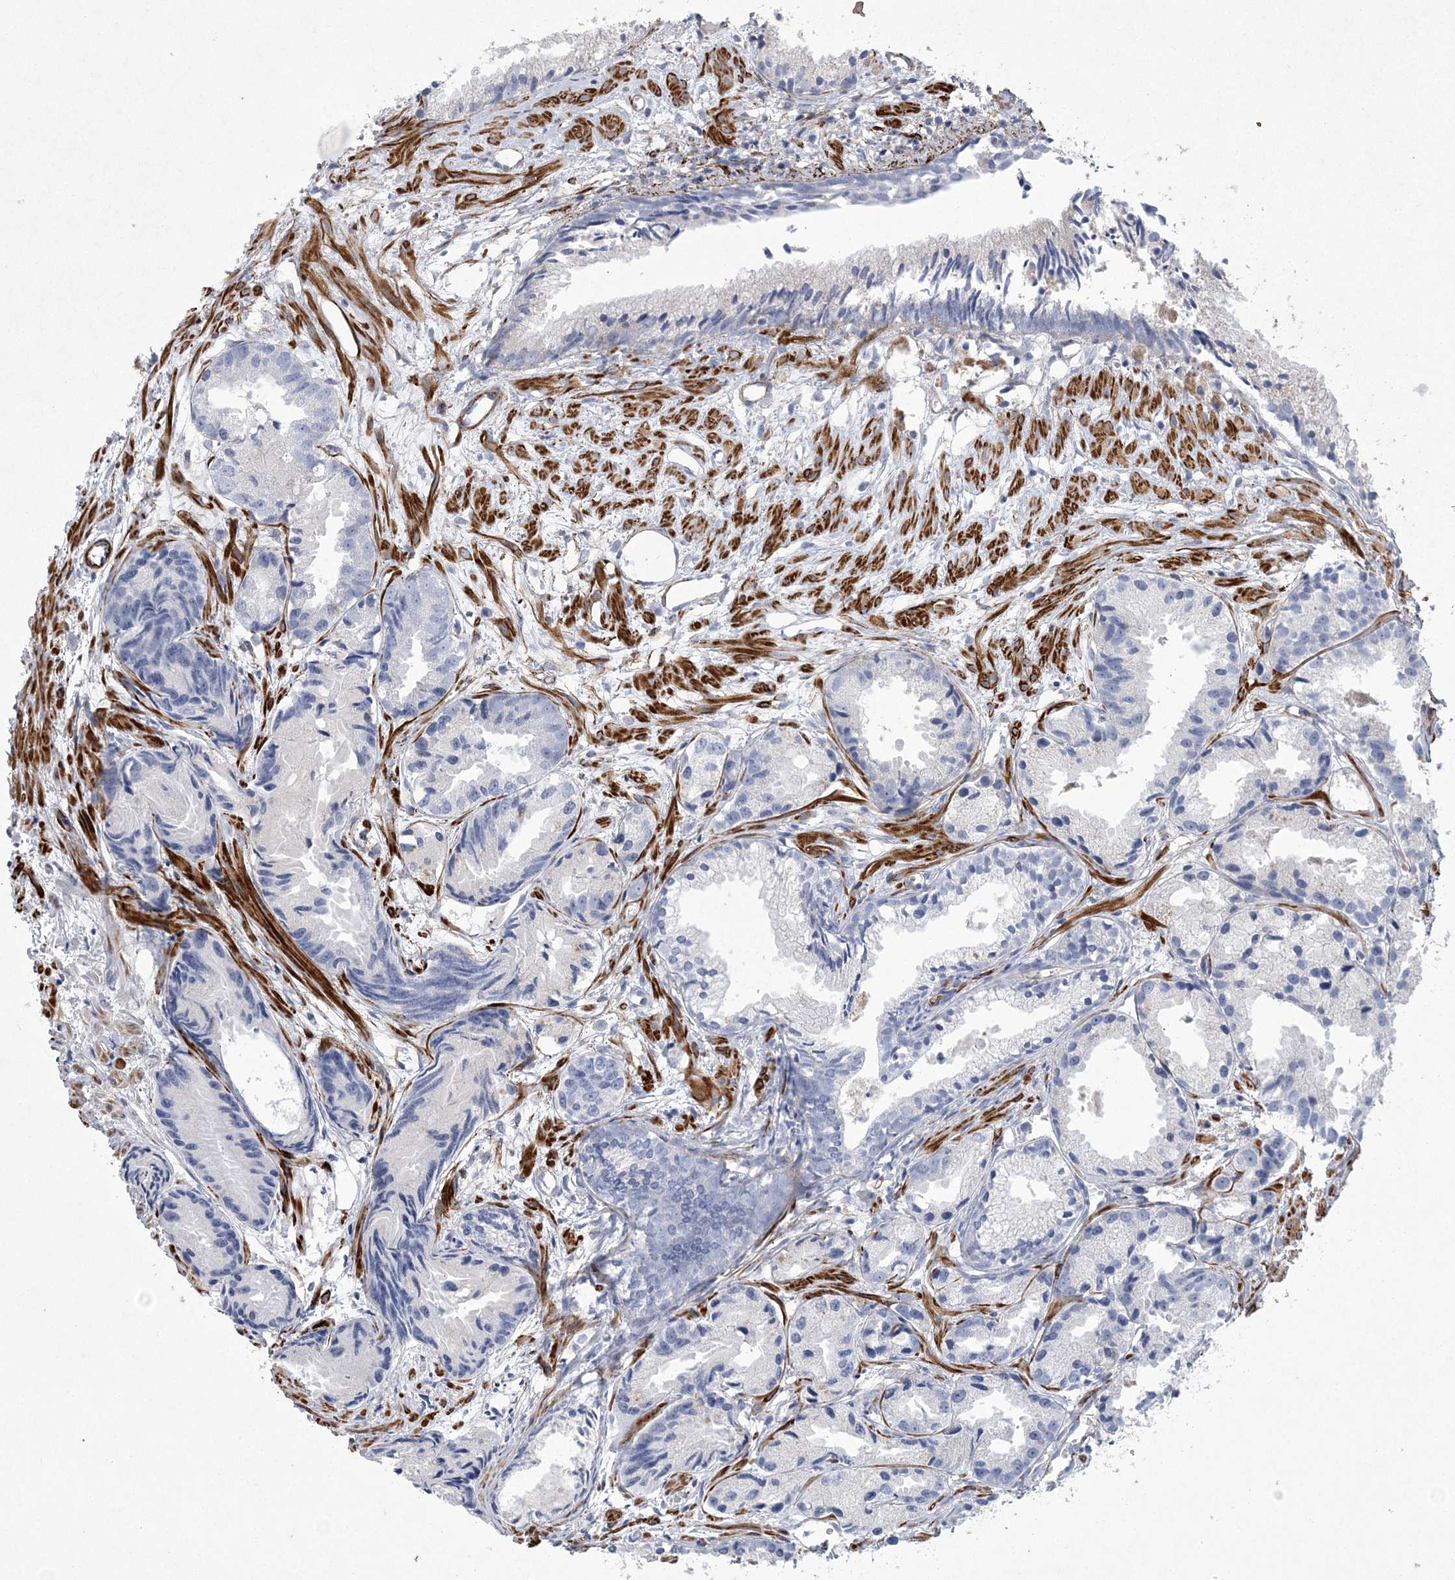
{"staining": {"intensity": "negative", "quantity": "none", "location": "none"}, "tissue": "prostate cancer", "cell_type": "Tumor cells", "image_type": "cancer", "snomed": [{"axis": "morphology", "description": "Adenocarcinoma, Low grade"}, {"axis": "topography", "description": "Prostate"}], "caption": "Immunohistochemical staining of human prostate adenocarcinoma (low-grade) shows no significant expression in tumor cells. (DAB IHC, high magnification).", "gene": "ARSJ", "patient": {"sex": "male", "age": 88}}